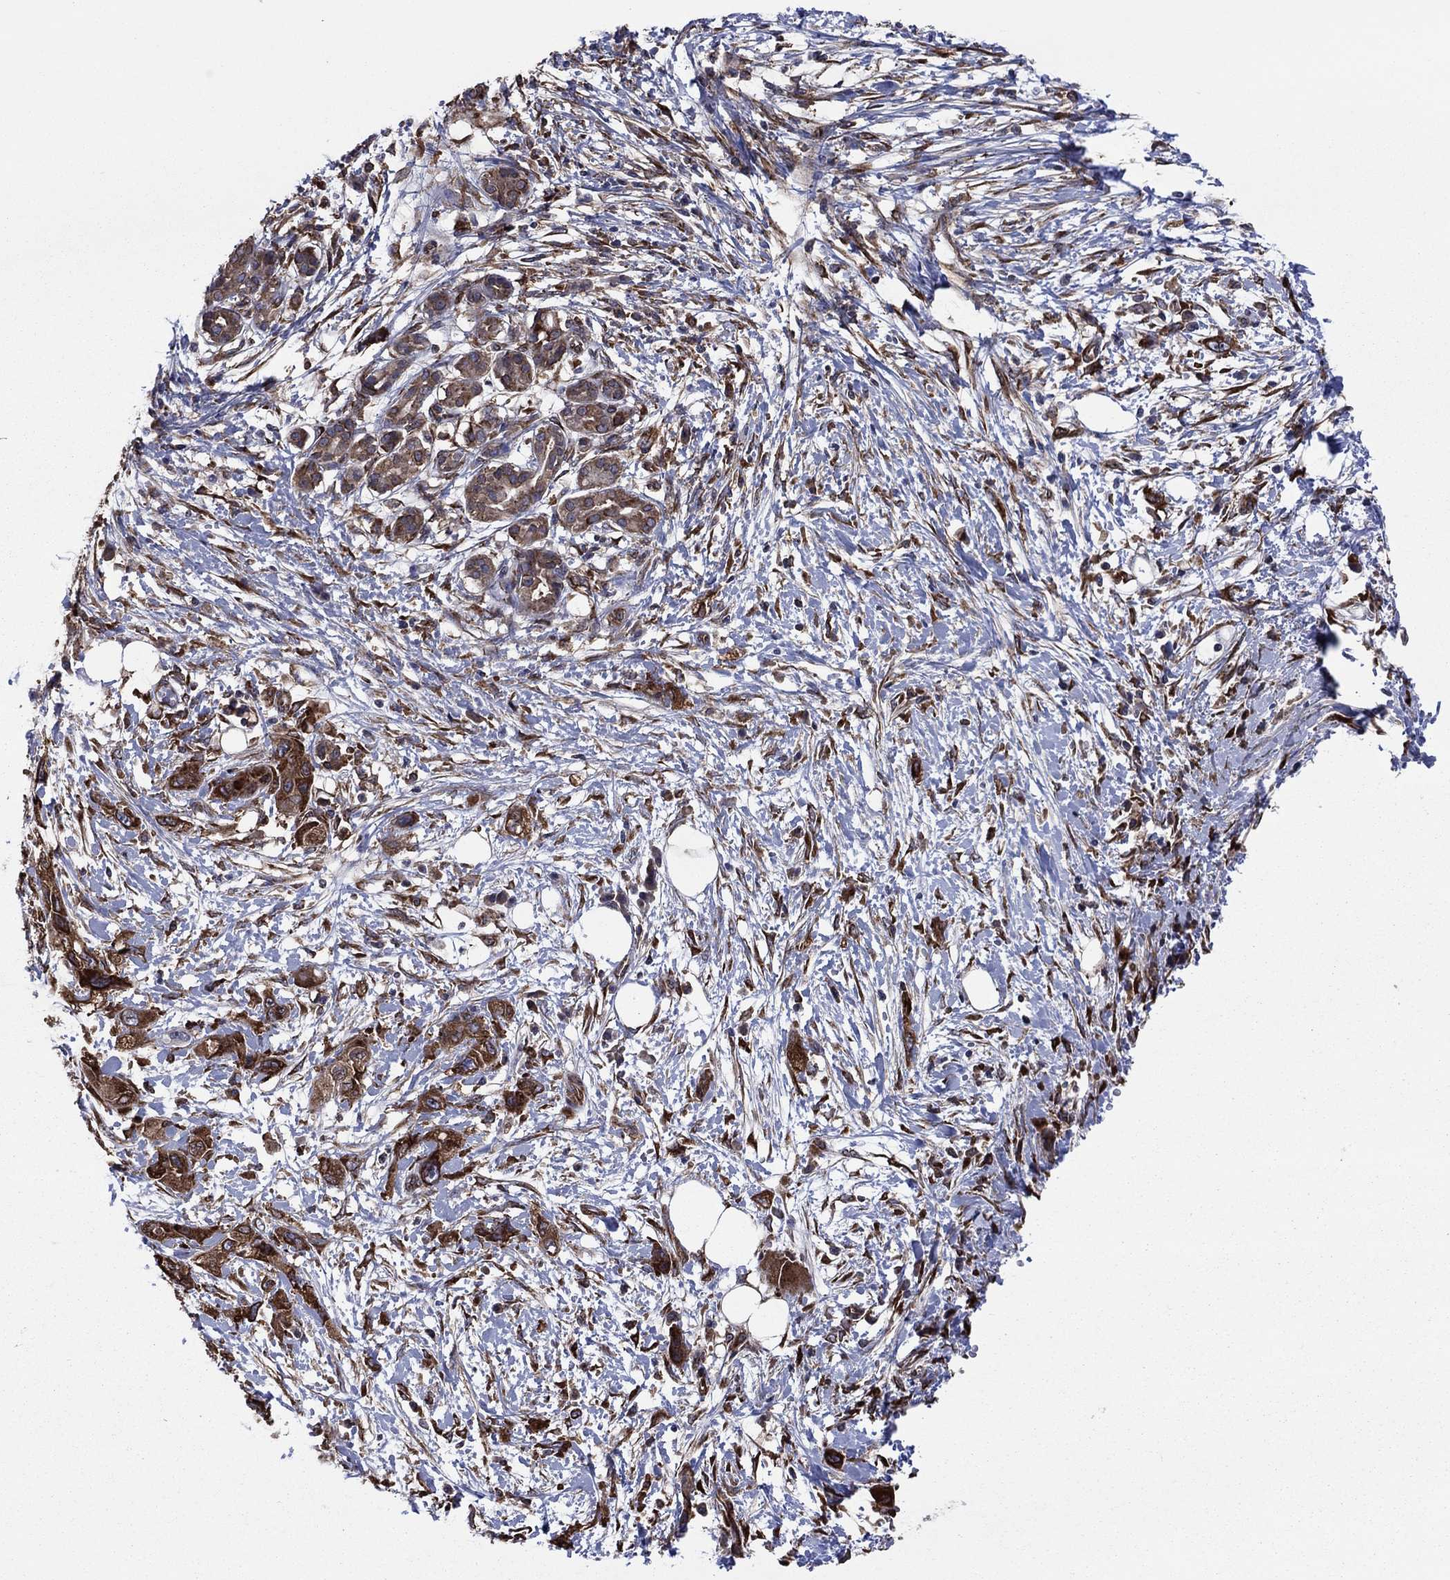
{"staining": {"intensity": "moderate", "quantity": ">75%", "location": "cytoplasmic/membranous"}, "tissue": "pancreatic cancer", "cell_type": "Tumor cells", "image_type": "cancer", "snomed": [{"axis": "morphology", "description": "Adenocarcinoma, NOS"}, {"axis": "topography", "description": "Pancreas"}], "caption": "A micrograph showing moderate cytoplasmic/membranous positivity in approximately >75% of tumor cells in pancreatic cancer (adenocarcinoma), as visualized by brown immunohistochemical staining.", "gene": "YBX1", "patient": {"sex": "male", "age": 72}}